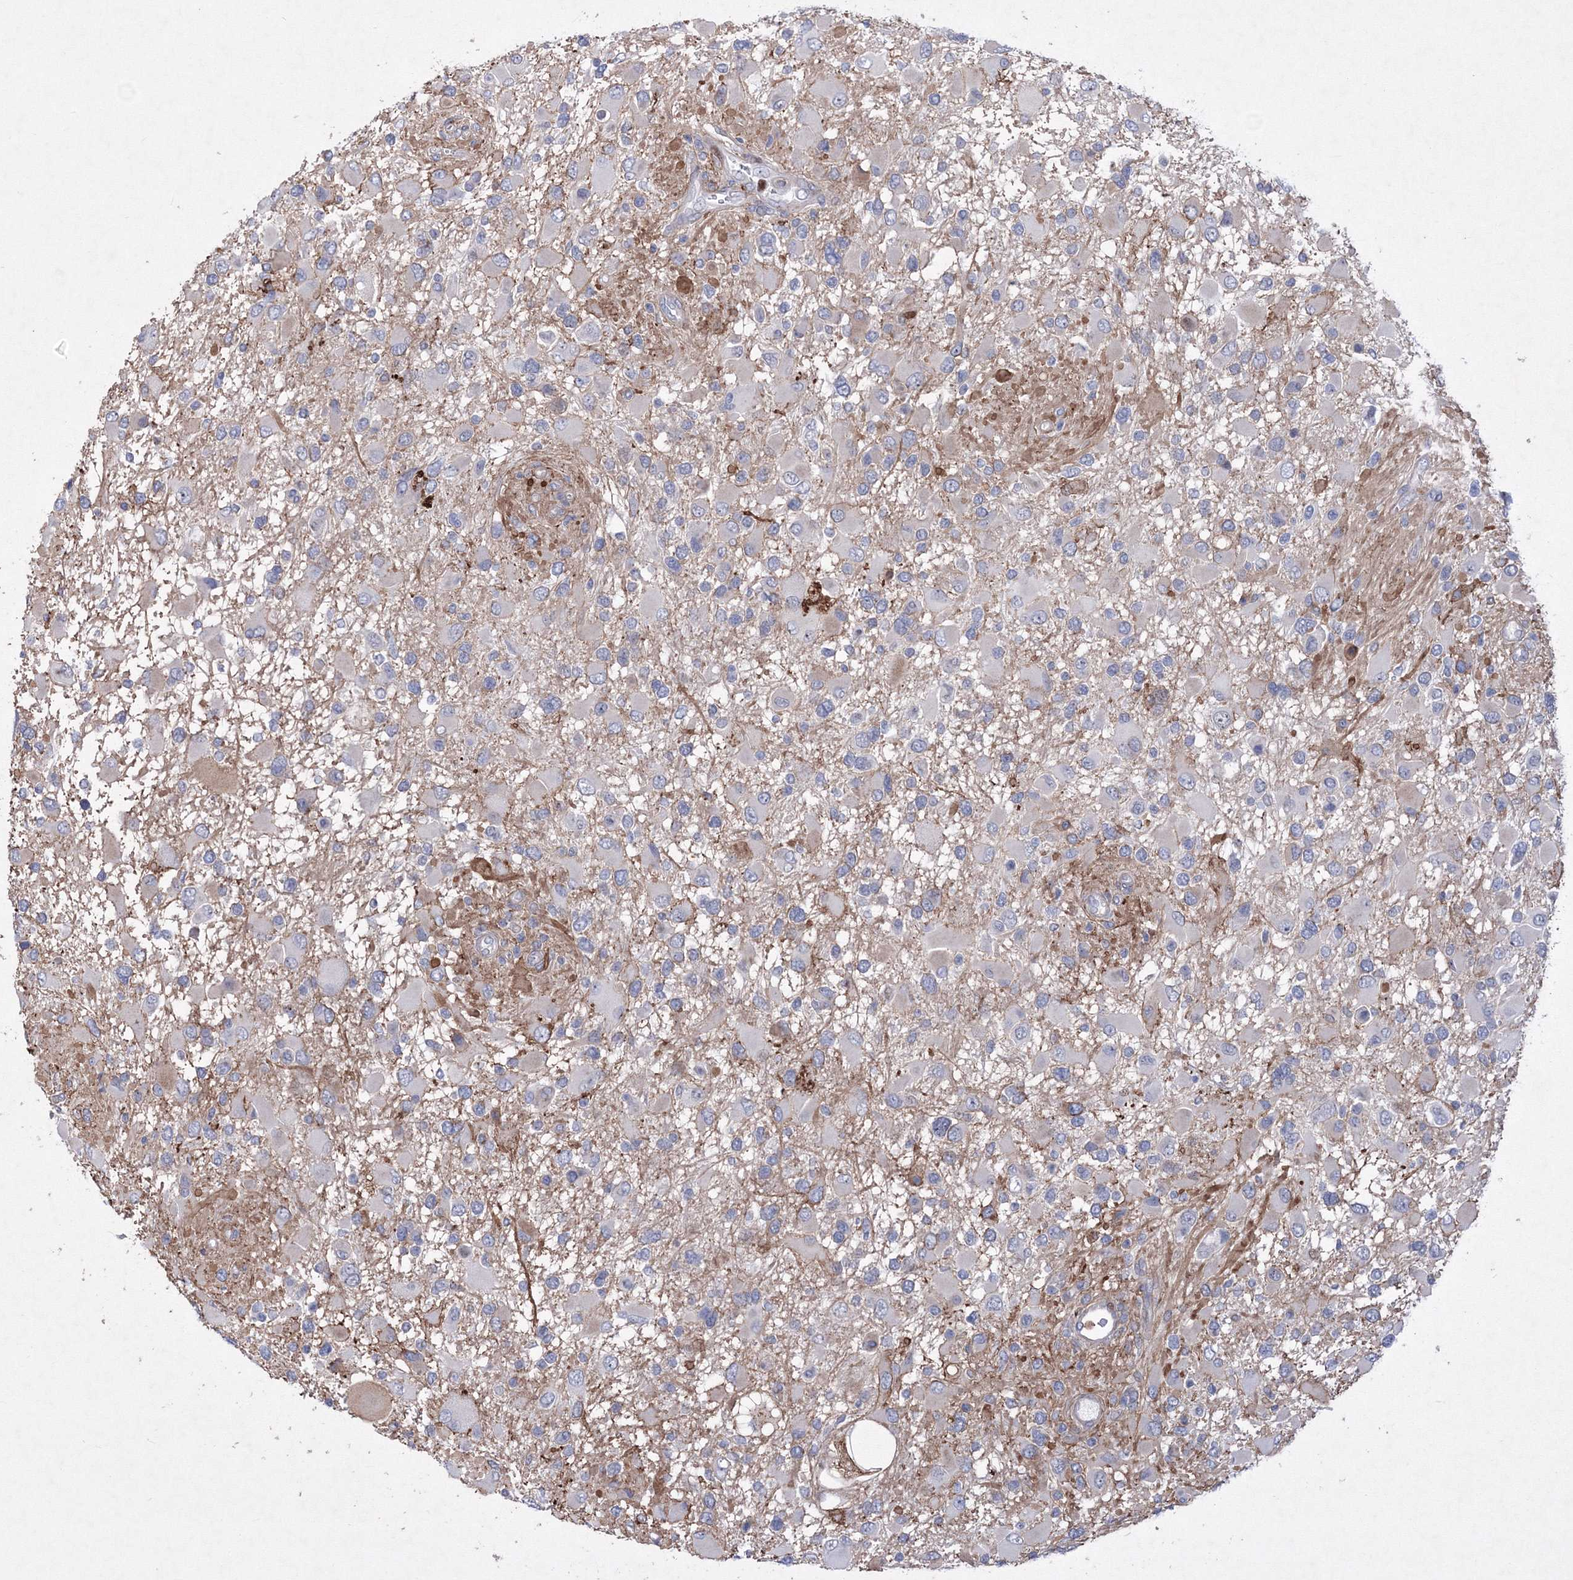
{"staining": {"intensity": "negative", "quantity": "none", "location": "none"}, "tissue": "glioma", "cell_type": "Tumor cells", "image_type": "cancer", "snomed": [{"axis": "morphology", "description": "Glioma, malignant, High grade"}, {"axis": "topography", "description": "Brain"}], "caption": "Micrograph shows no protein staining in tumor cells of glioma tissue.", "gene": "RNPEPL1", "patient": {"sex": "male", "age": 53}}